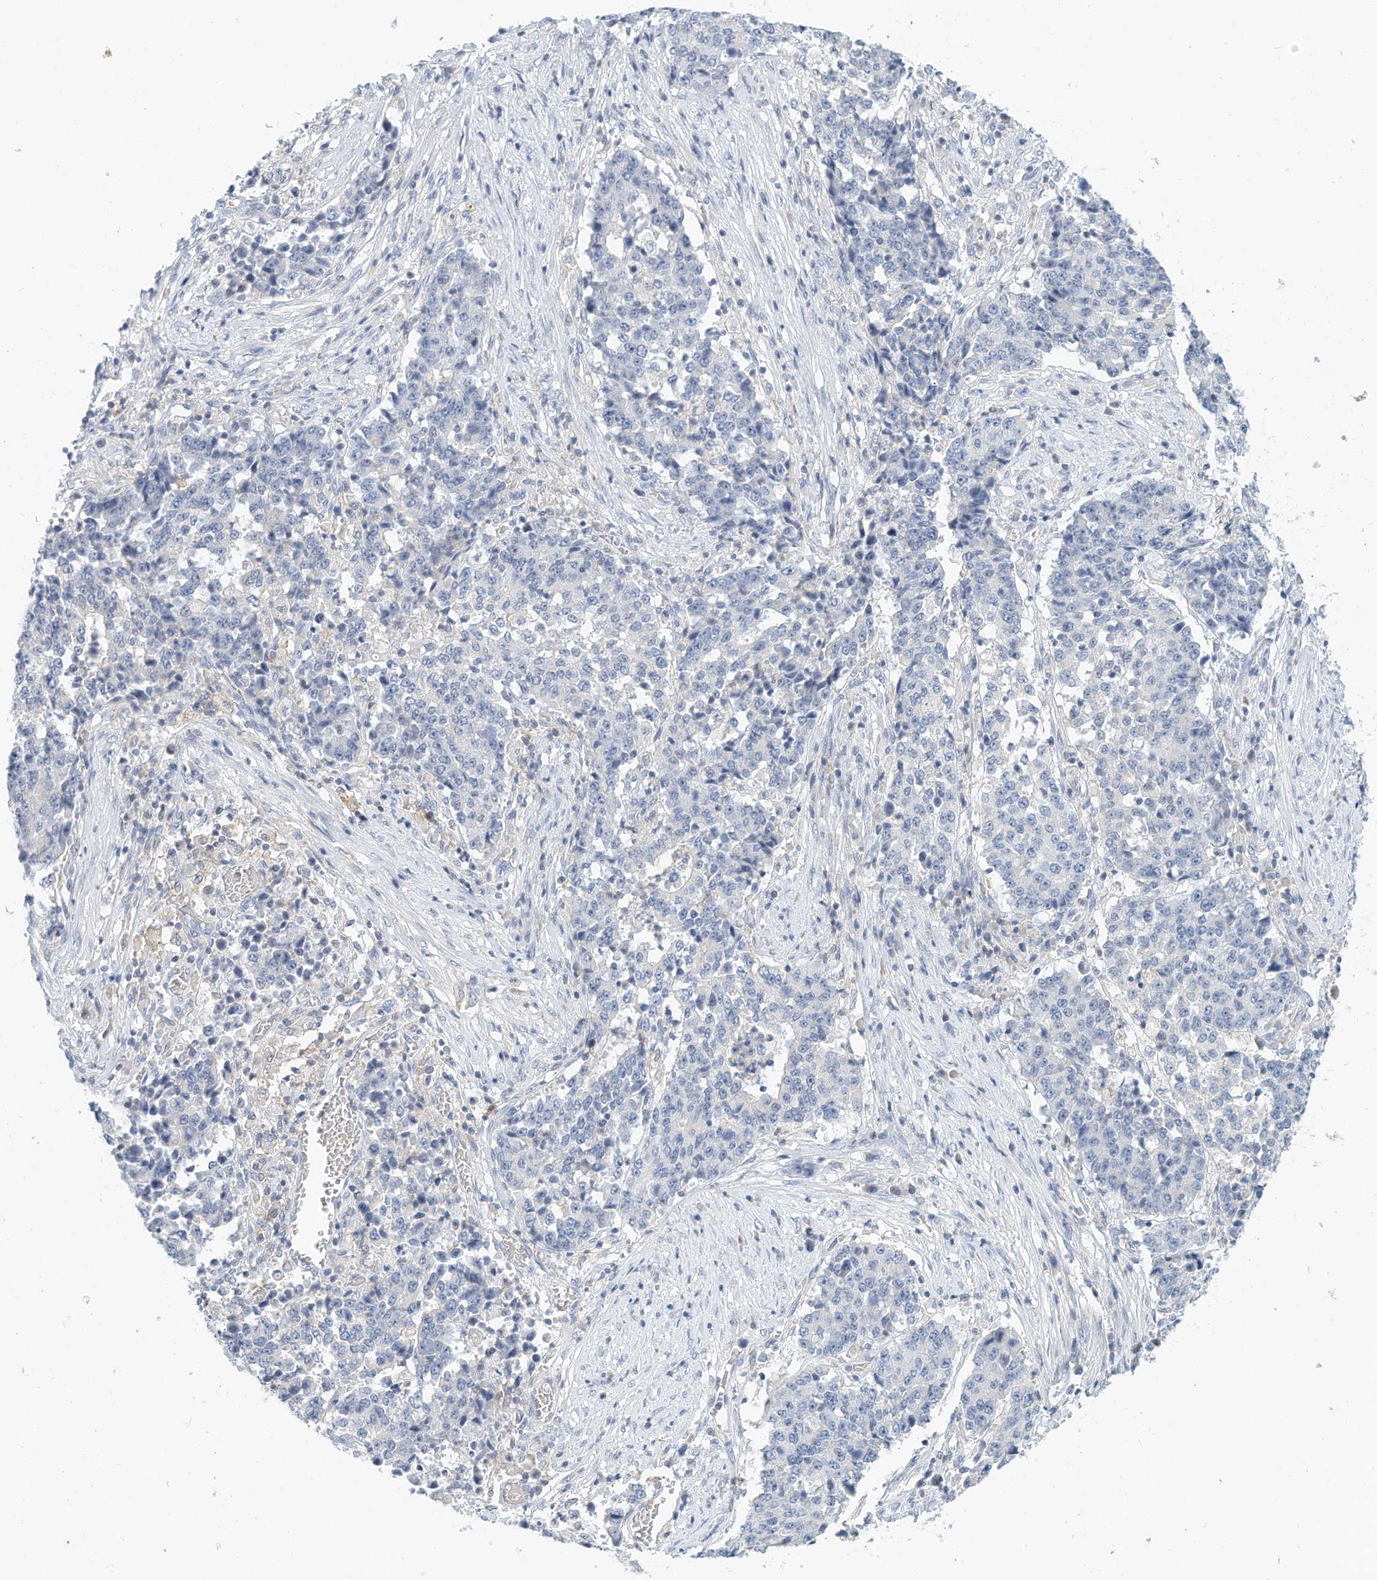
{"staining": {"intensity": "negative", "quantity": "none", "location": "none"}, "tissue": "stomach cancer", "cell_type": "Tumor cells", "image_type": "cancer", "snomed": [{"axis": "morphology", "description": "Adenocarcinoma, NOS"}, {"axis": "topography", "description": "Stomach"}], "caption": "Protein analysis of stomach adenocarcinoma displays no significant expression in tumor cells.", "gene": "MICAL1", "patient": {"sex": "male", "age": 59}}